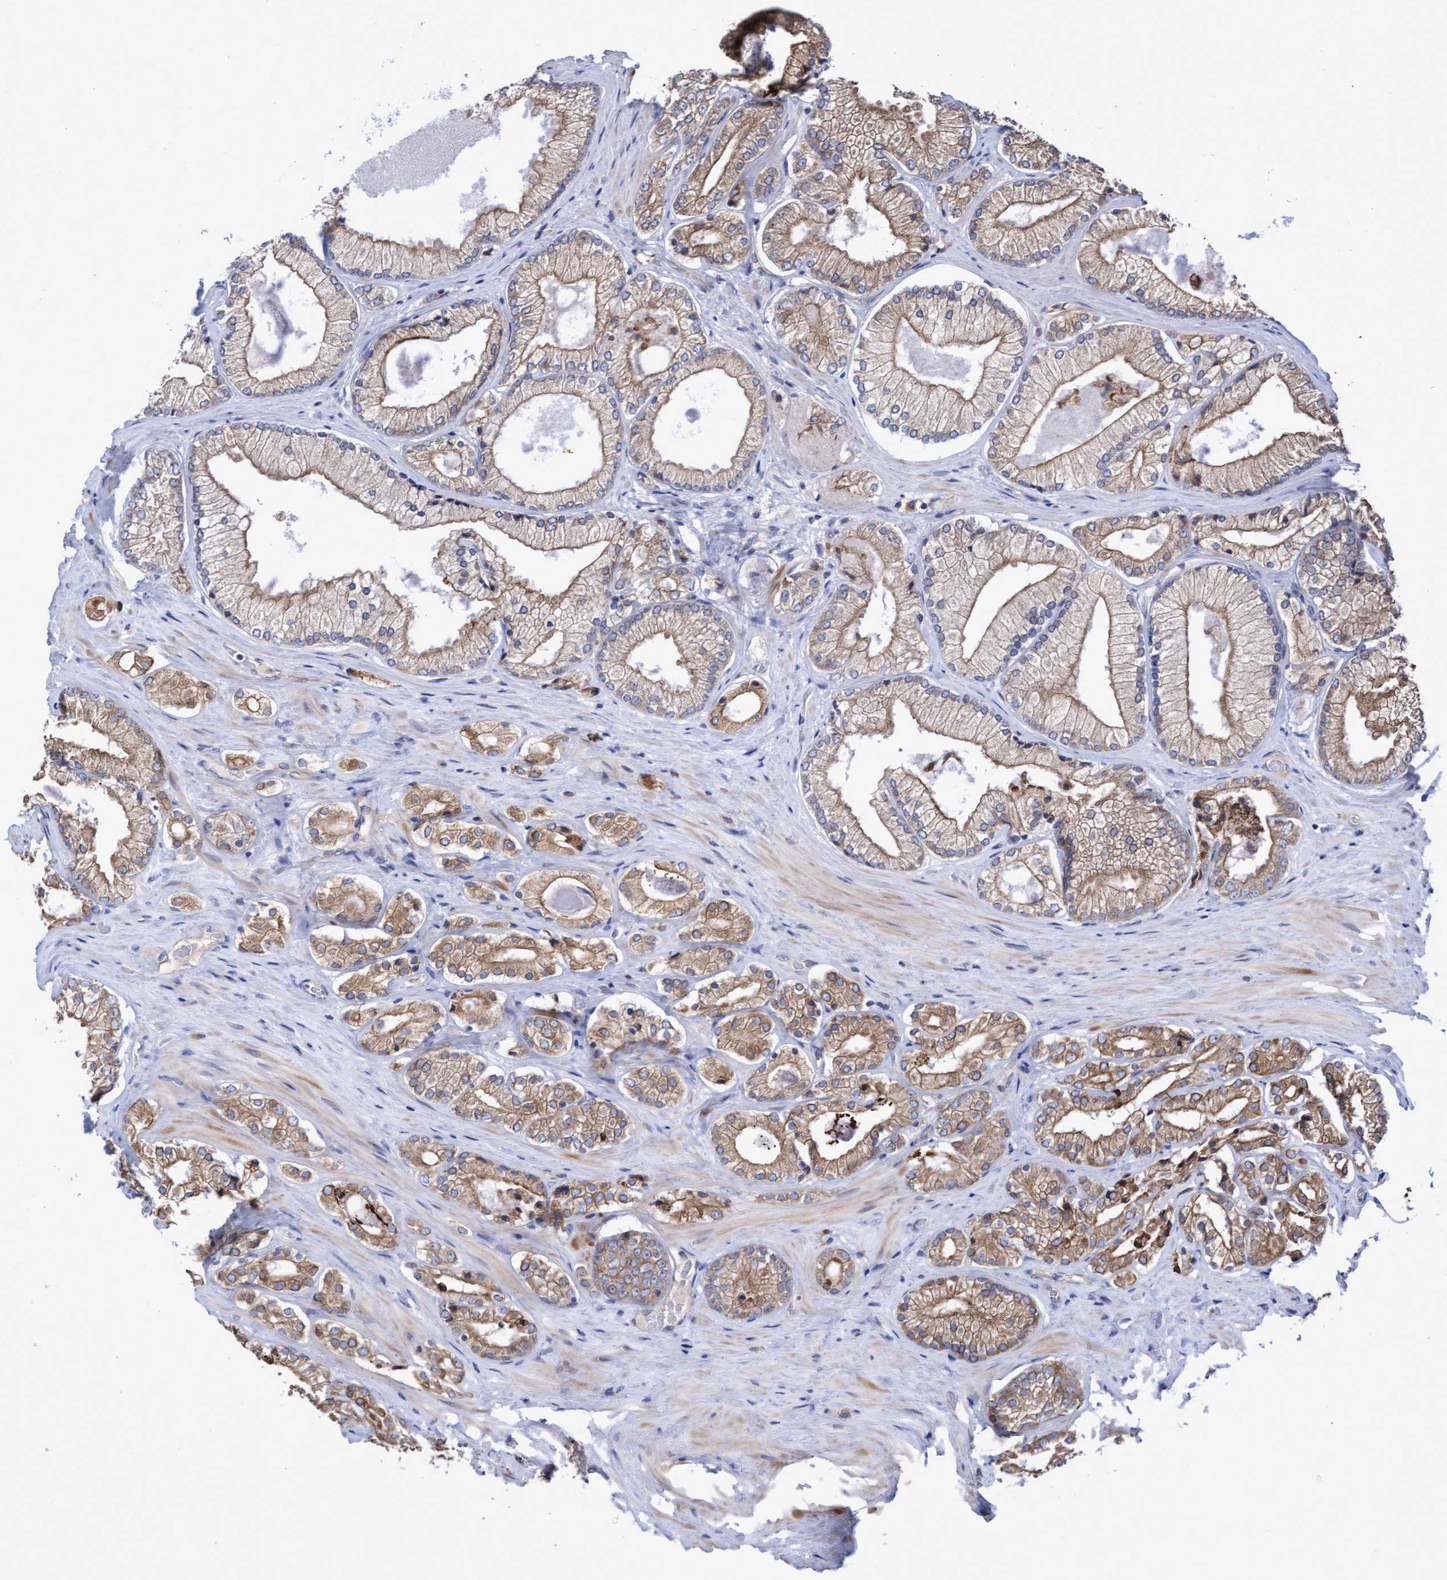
{"staining": {"intensity": "weak", "quantity": ">75%", "location": "cytoplasmic/membranous"}, "tissue": "prostate cancer", "cell_type": "Tumor cells", "image_type": "cancer", "snomed": [{"axis": "morphology", "description": "Adenocarcinoma, Low grade"}, {"axis": "topography", "description": "Prostate"}], "caption": "Immunohistochemistry (IHC) (DAB) staining of human prostate adenocarcinoma (low-grade) reveals weak cytoplasmic/membranous protein staining in about >75% of tumor cells. The protein of interest is stained brown, and the nuclei are stained in blue (DAB IHC with brightfield microscopy, high magnification).", "gene": "KRT24", "patient": {"sex": "male", "age": 65}}